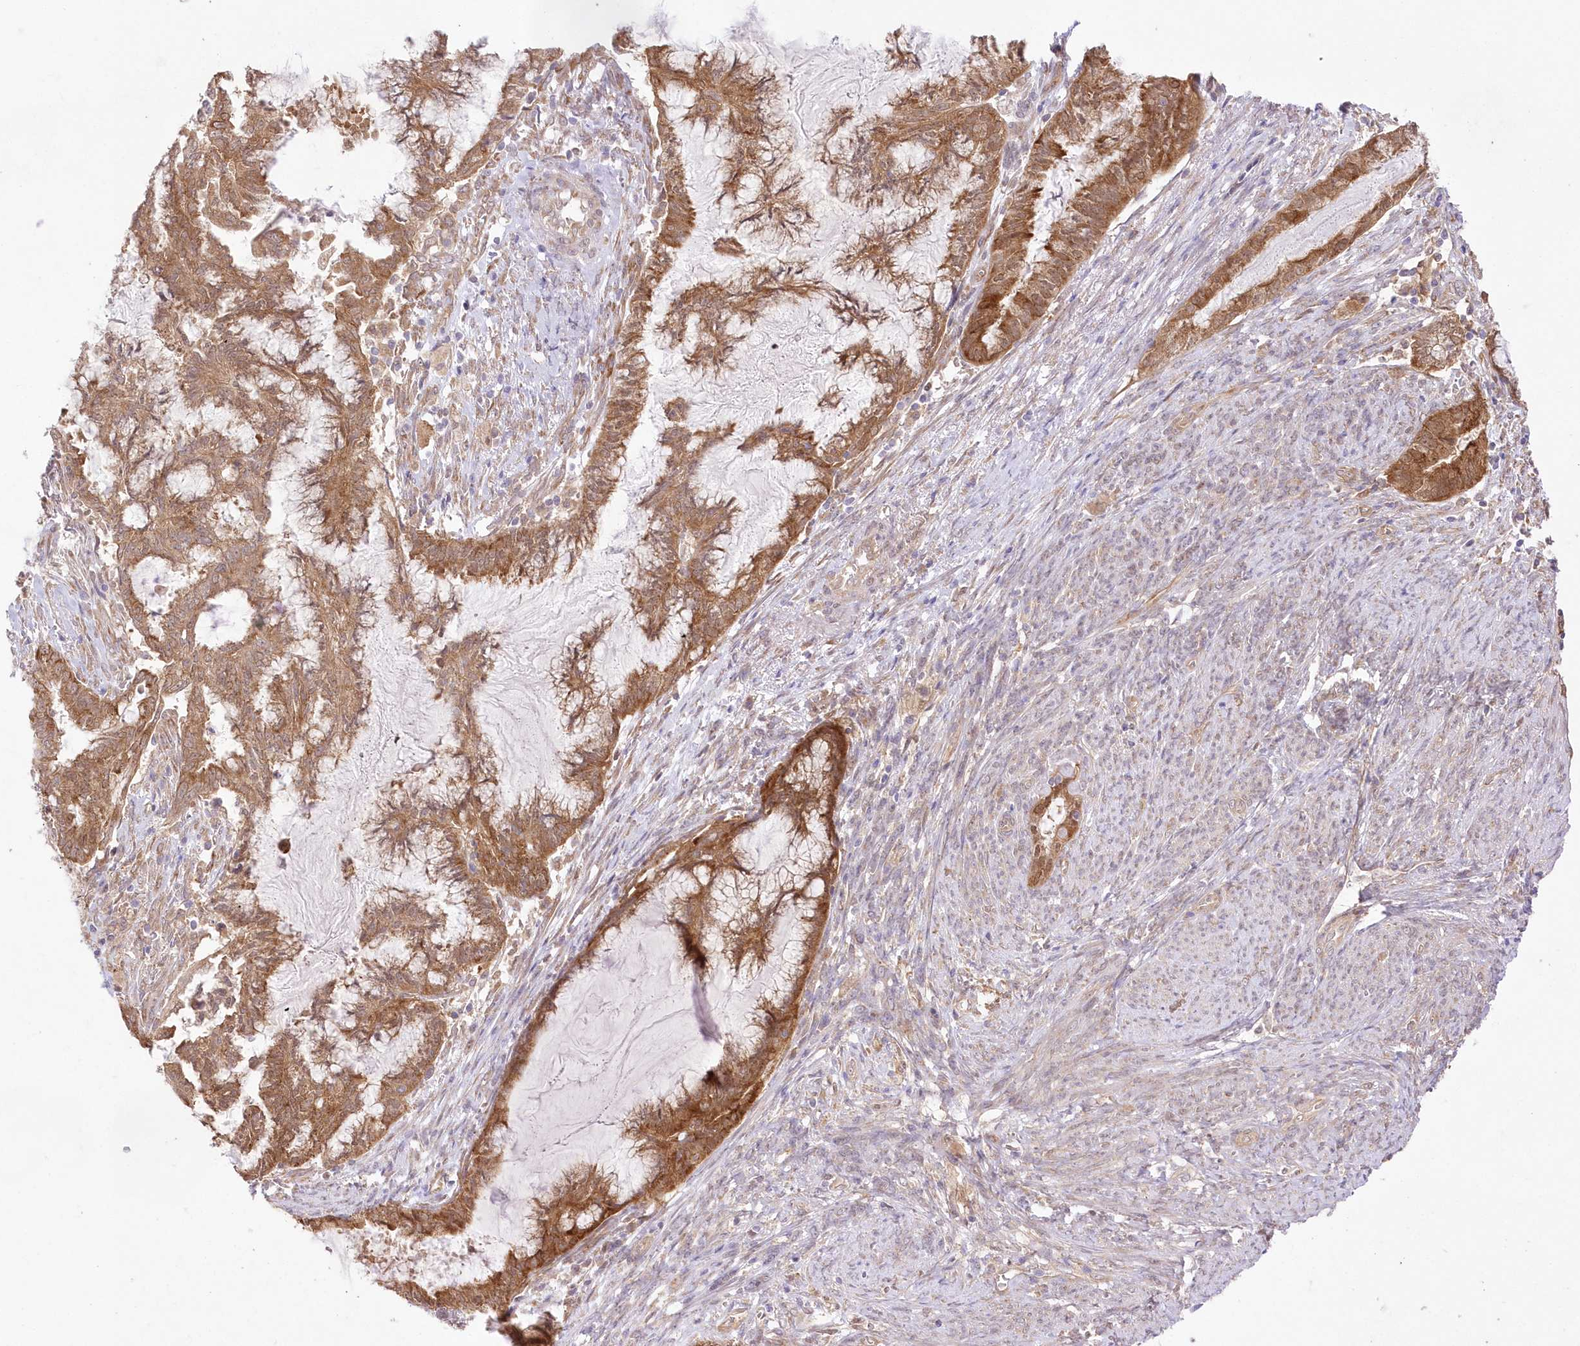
{"staining": {"intensity": "strong", "quantity": ">75%", "location": "cytoplasmic/membranous"}, "tissue": "endometrial cancer", "cell_type": "Tumor cells", "image_type": "cancer", "snomed": [{"axis": "morphology", "description": "Adenocarcinoma, NOS"}, {"axis": "topography", "description": "Endometrium"}], "caption": "Brown immunohistochemical staining in endometrial cancer shows strong cytoplasmic/membranous staining in about >75% of tumor cells.", "gene": "RNPEP", "patient": {"sex": "female", "age": 86}}